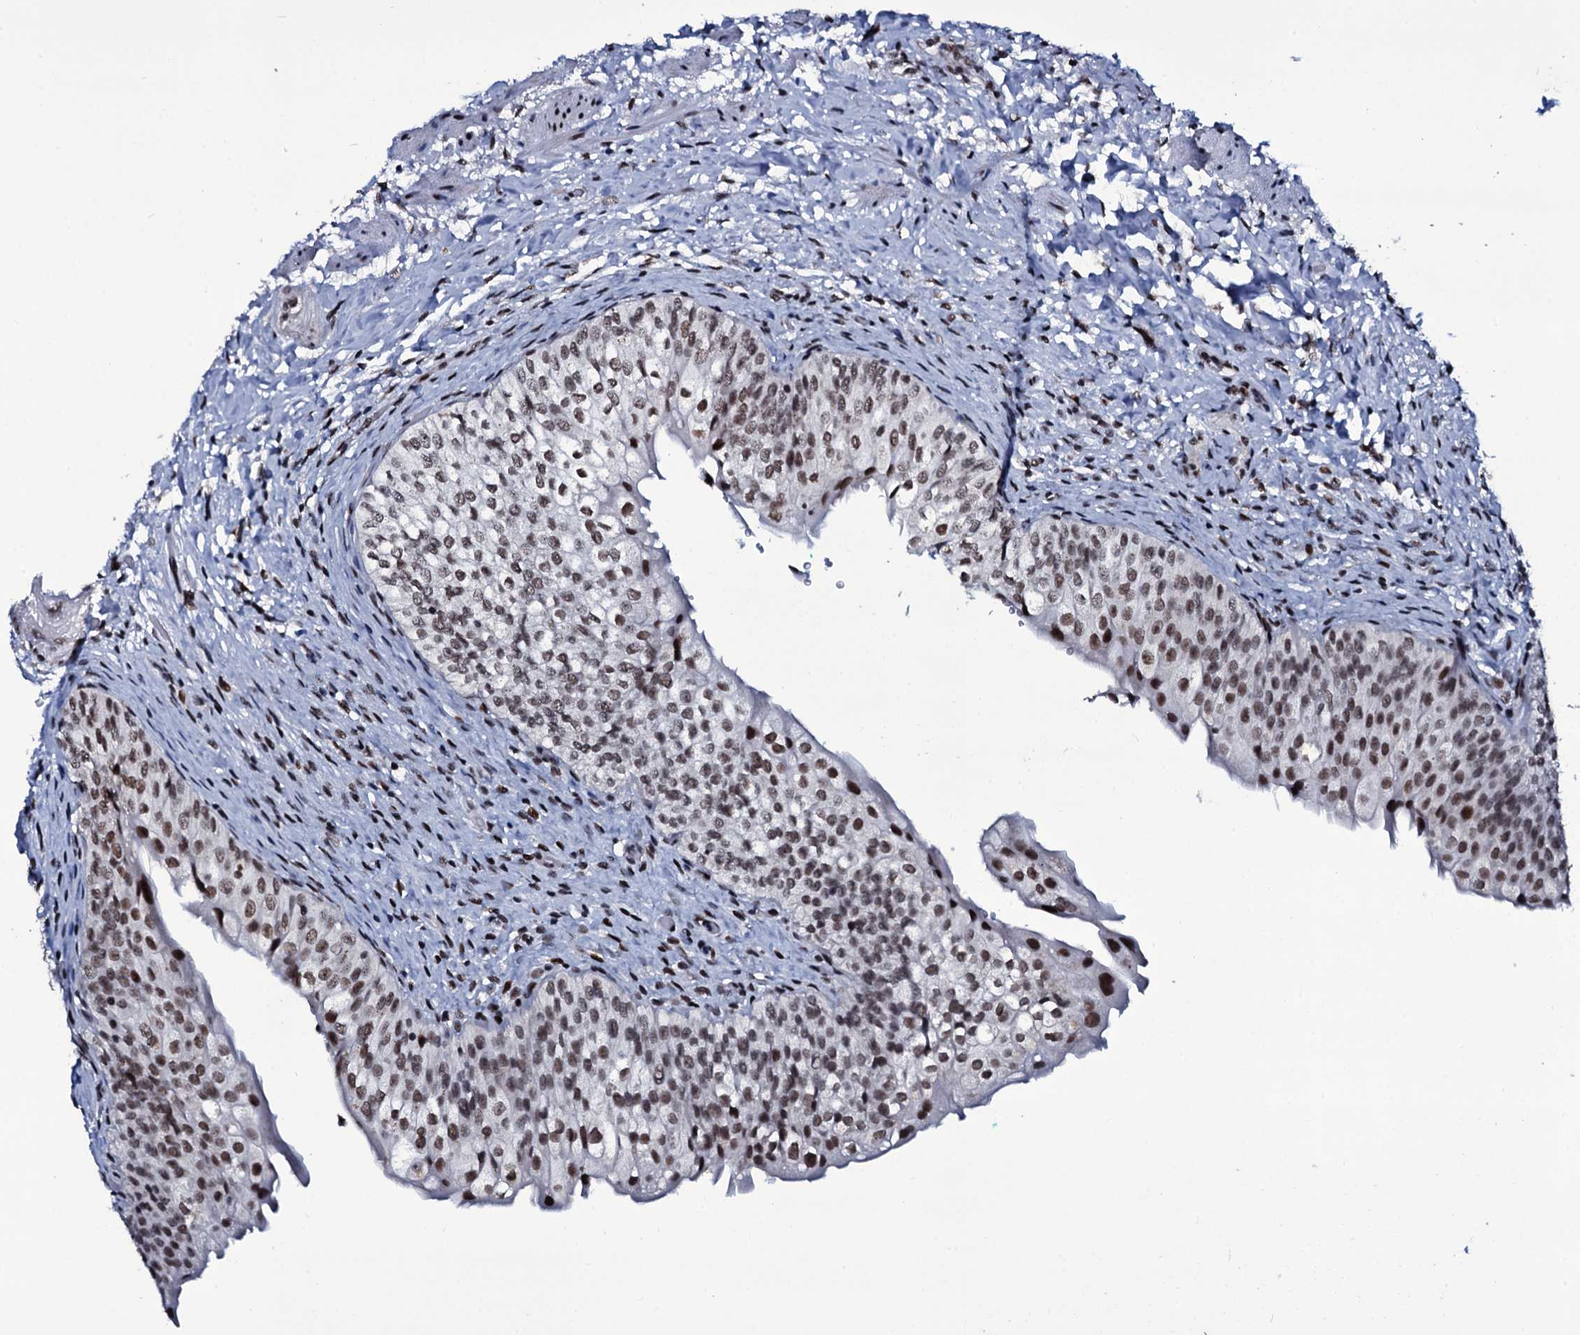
{"staining": {"intensity": "moderate", "quantity": ">75%", "location": "nuclear"}, "tissue": "urinary bladder", "cell_type": "Urothelial cells", "image_type": "normal", "snomed": [{"axis": "morphology", "description": "Normal tissue, NOS"}, {"axis": "topography", "description": "Urinary bladder"}], "caption": "Immunohistochemical staining of benign human urinary bladder displays >75% levels of moderate nuclear protein staining in about >75% of urothelial cells. (Brightfield microscopy of DAB IHC at high magnification).", "gene": "ZMIZ2", "patient": {"sex": "male", "age": 55}}